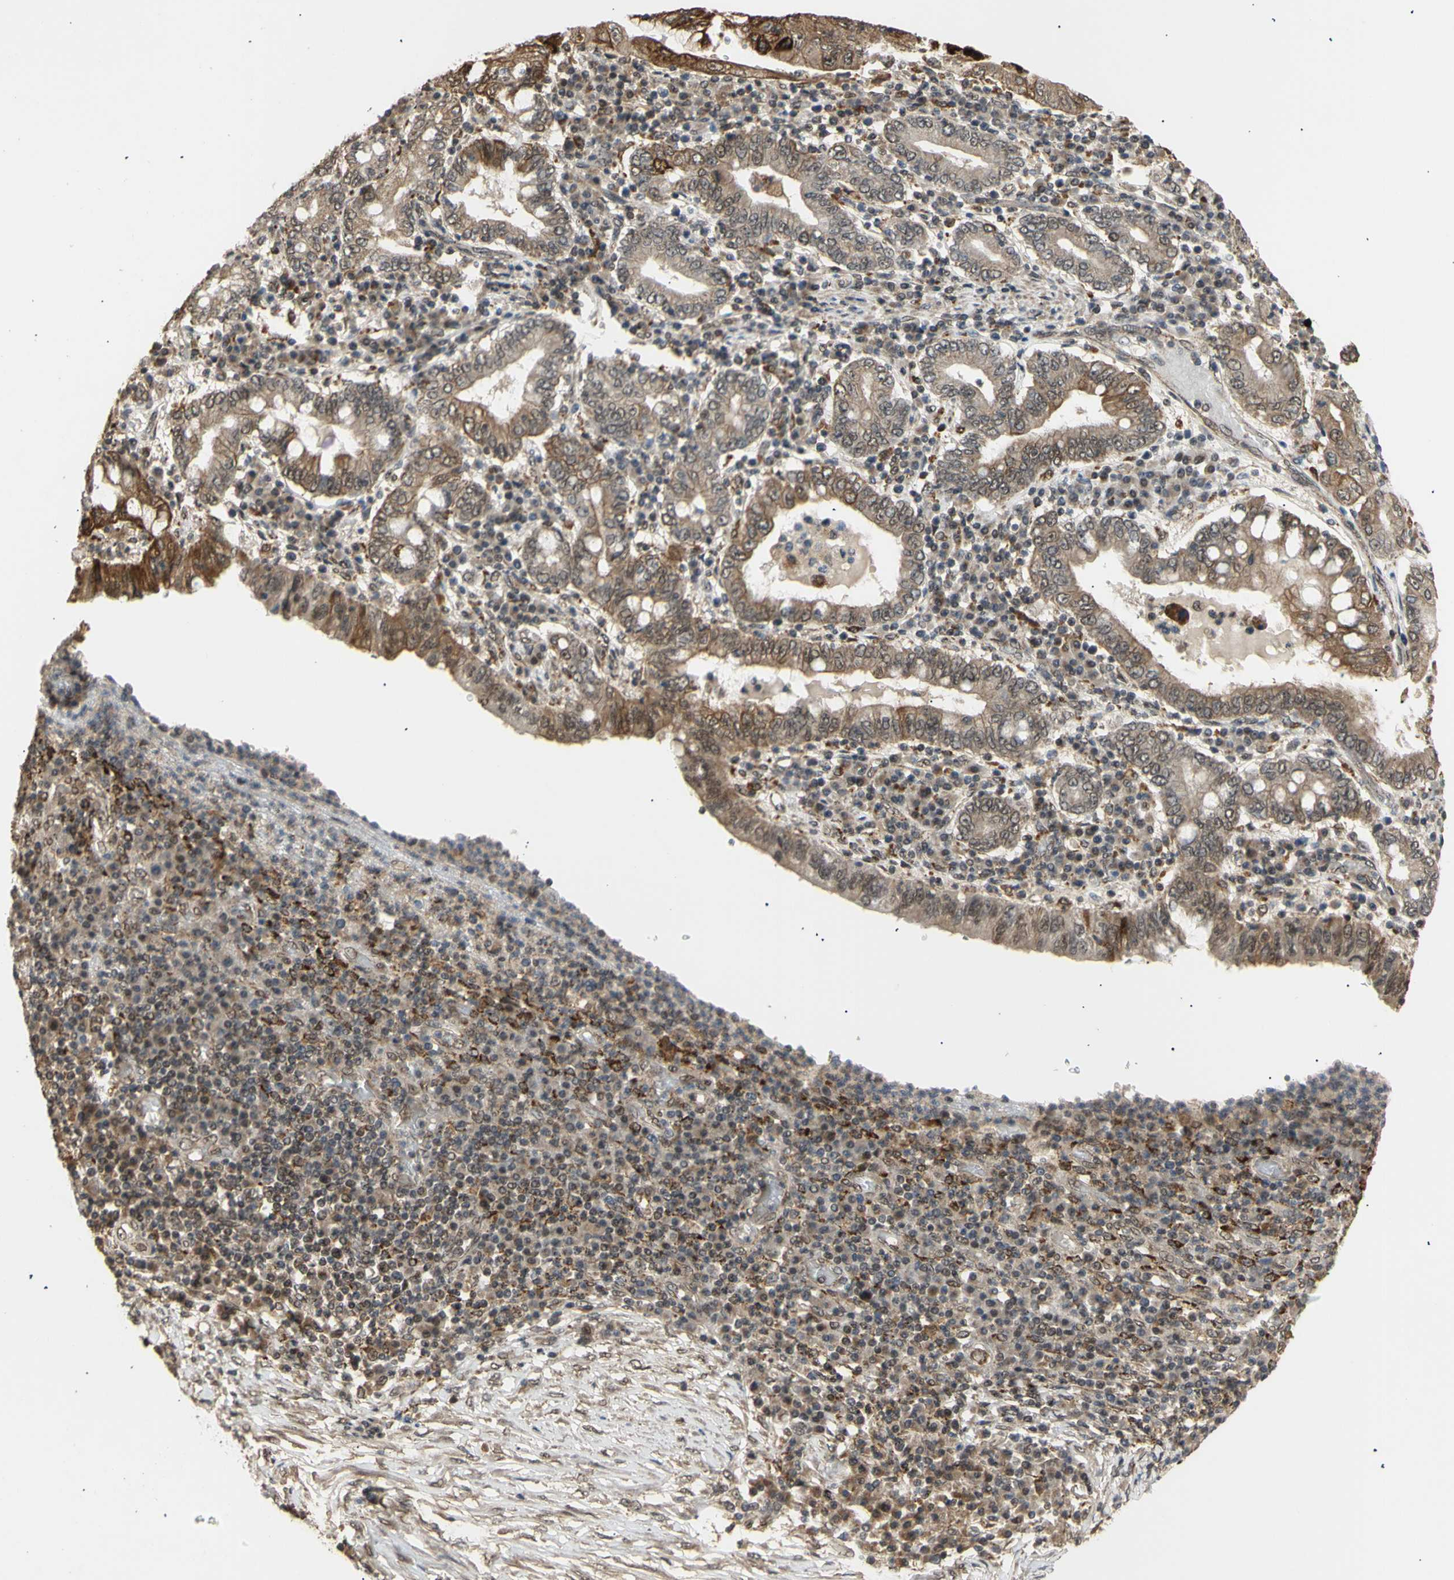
{"staining": {"intensity": "moderate", "quantity": ">75%", "location": "cytoplasmic/membranous"}, "tissue": "stomach cancer", "cell_type": "Tumor cells", "image_type": "cancer", "snomed": [{"axis": "morphology", "description": "Normal tissue, NOS"}, {"axis": "morphology", "description": "Adenocarcinoma, NOS"}, {"axis": "topography", "description": "Esophagus"}, {"axis": "topography", "description": "Stomach, upper"}, {"axis": "topography", "description": "Peripheral nerve tissue"}], "caption": "Adenocarcinoma (stomach) stained with DAB (3,3'-diaminobenzidine) immunohistochemistry (IHC) demonstrates medium levels of moderate cytoplasmic/membranous expression in about >75% of tumor cells.", "gene": "GTF2E2", "patient": {"sex": "male", "age": 62}}